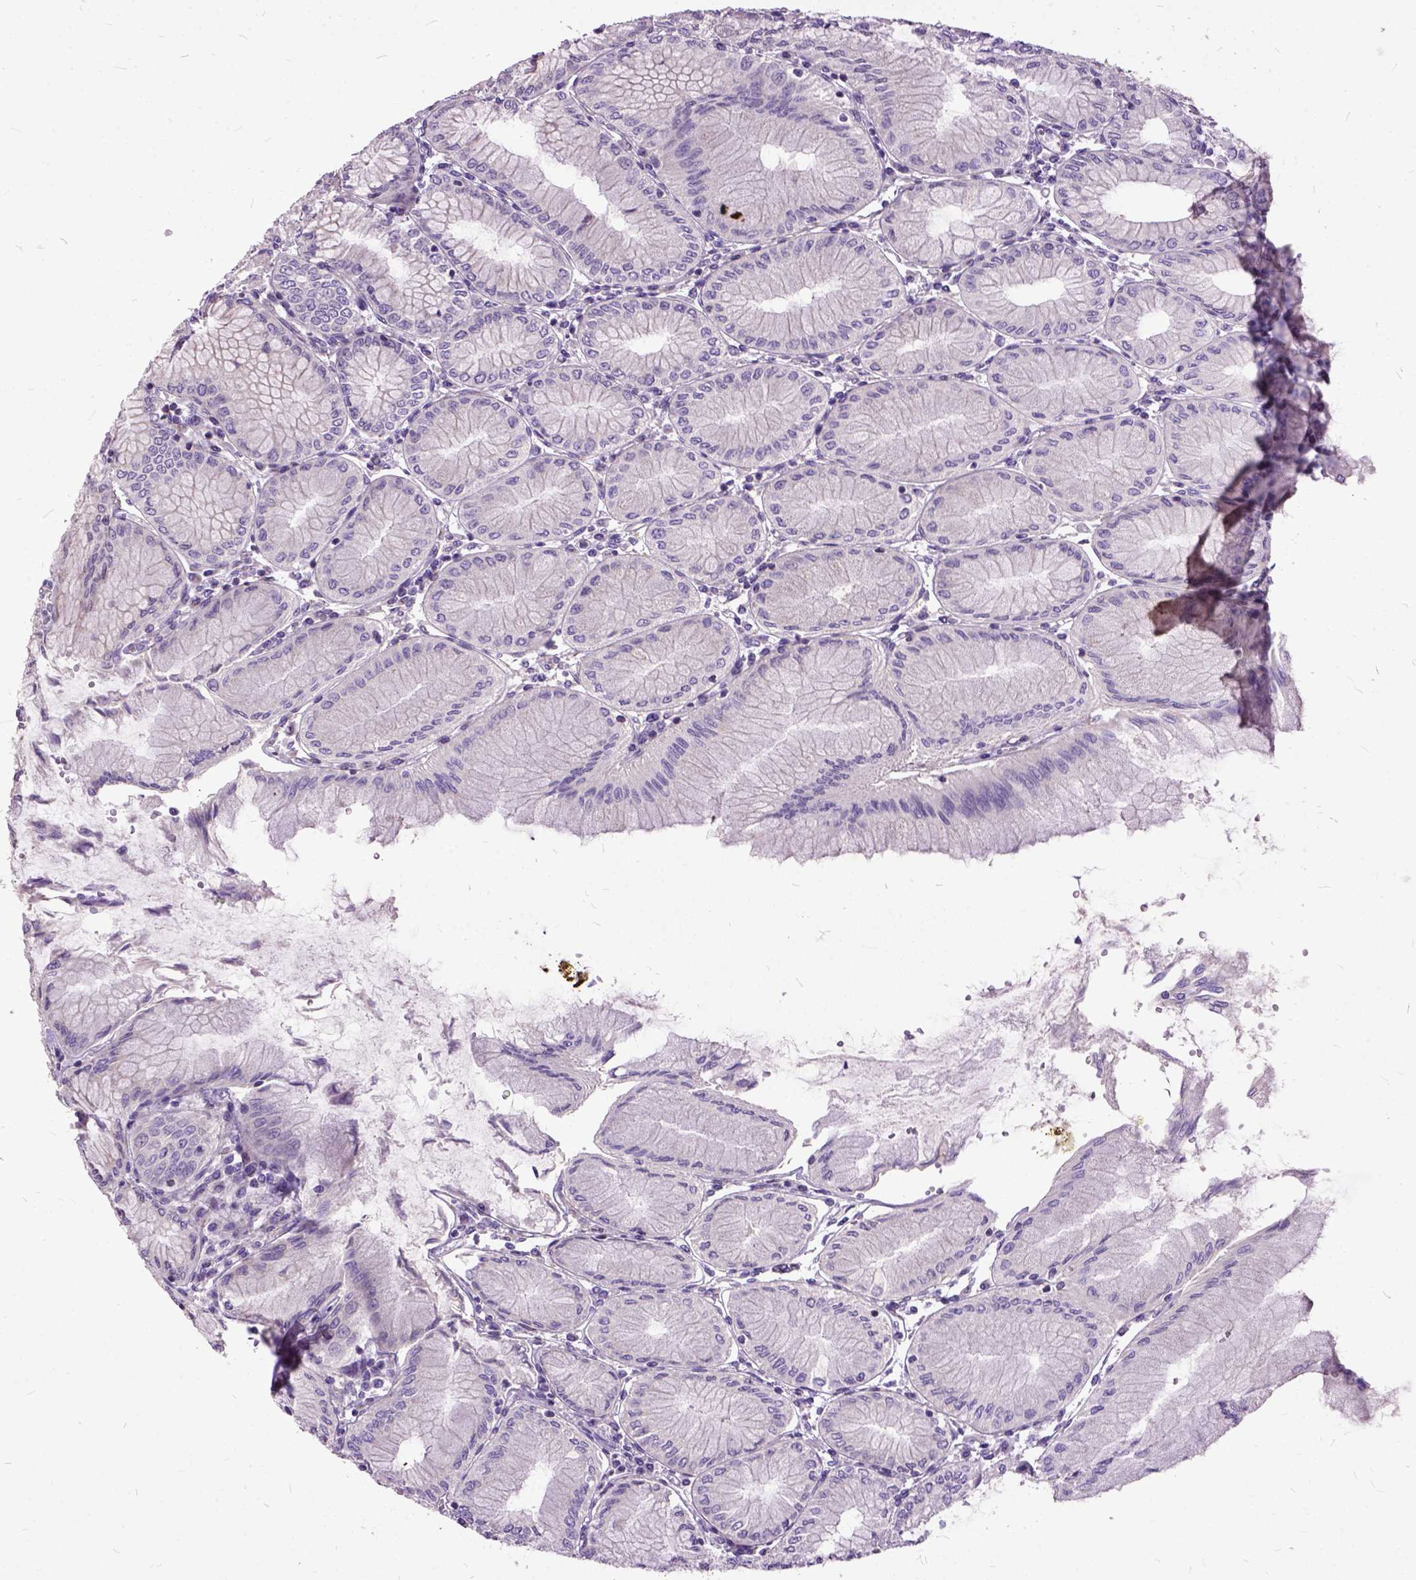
{"staining": {"intensity": "negative", "quantity": "none", "location": "none"}, "tissue": "stomach", "cell_type": "Glandular cells", "image_type": "normal", "snomed": [{"axis": "morphology", "description": "Normal tissue, NOS"}, {"axis": "topography", "description": "Skeletal muscle"}, {"axis": "topography", "description": "Stomach"}], "caption": "Protein analysis of unremarkable stomach reveals no significant expression in glandular cells.", "gene": "AREG", "patient": {"sex": "female", "age": 57}}